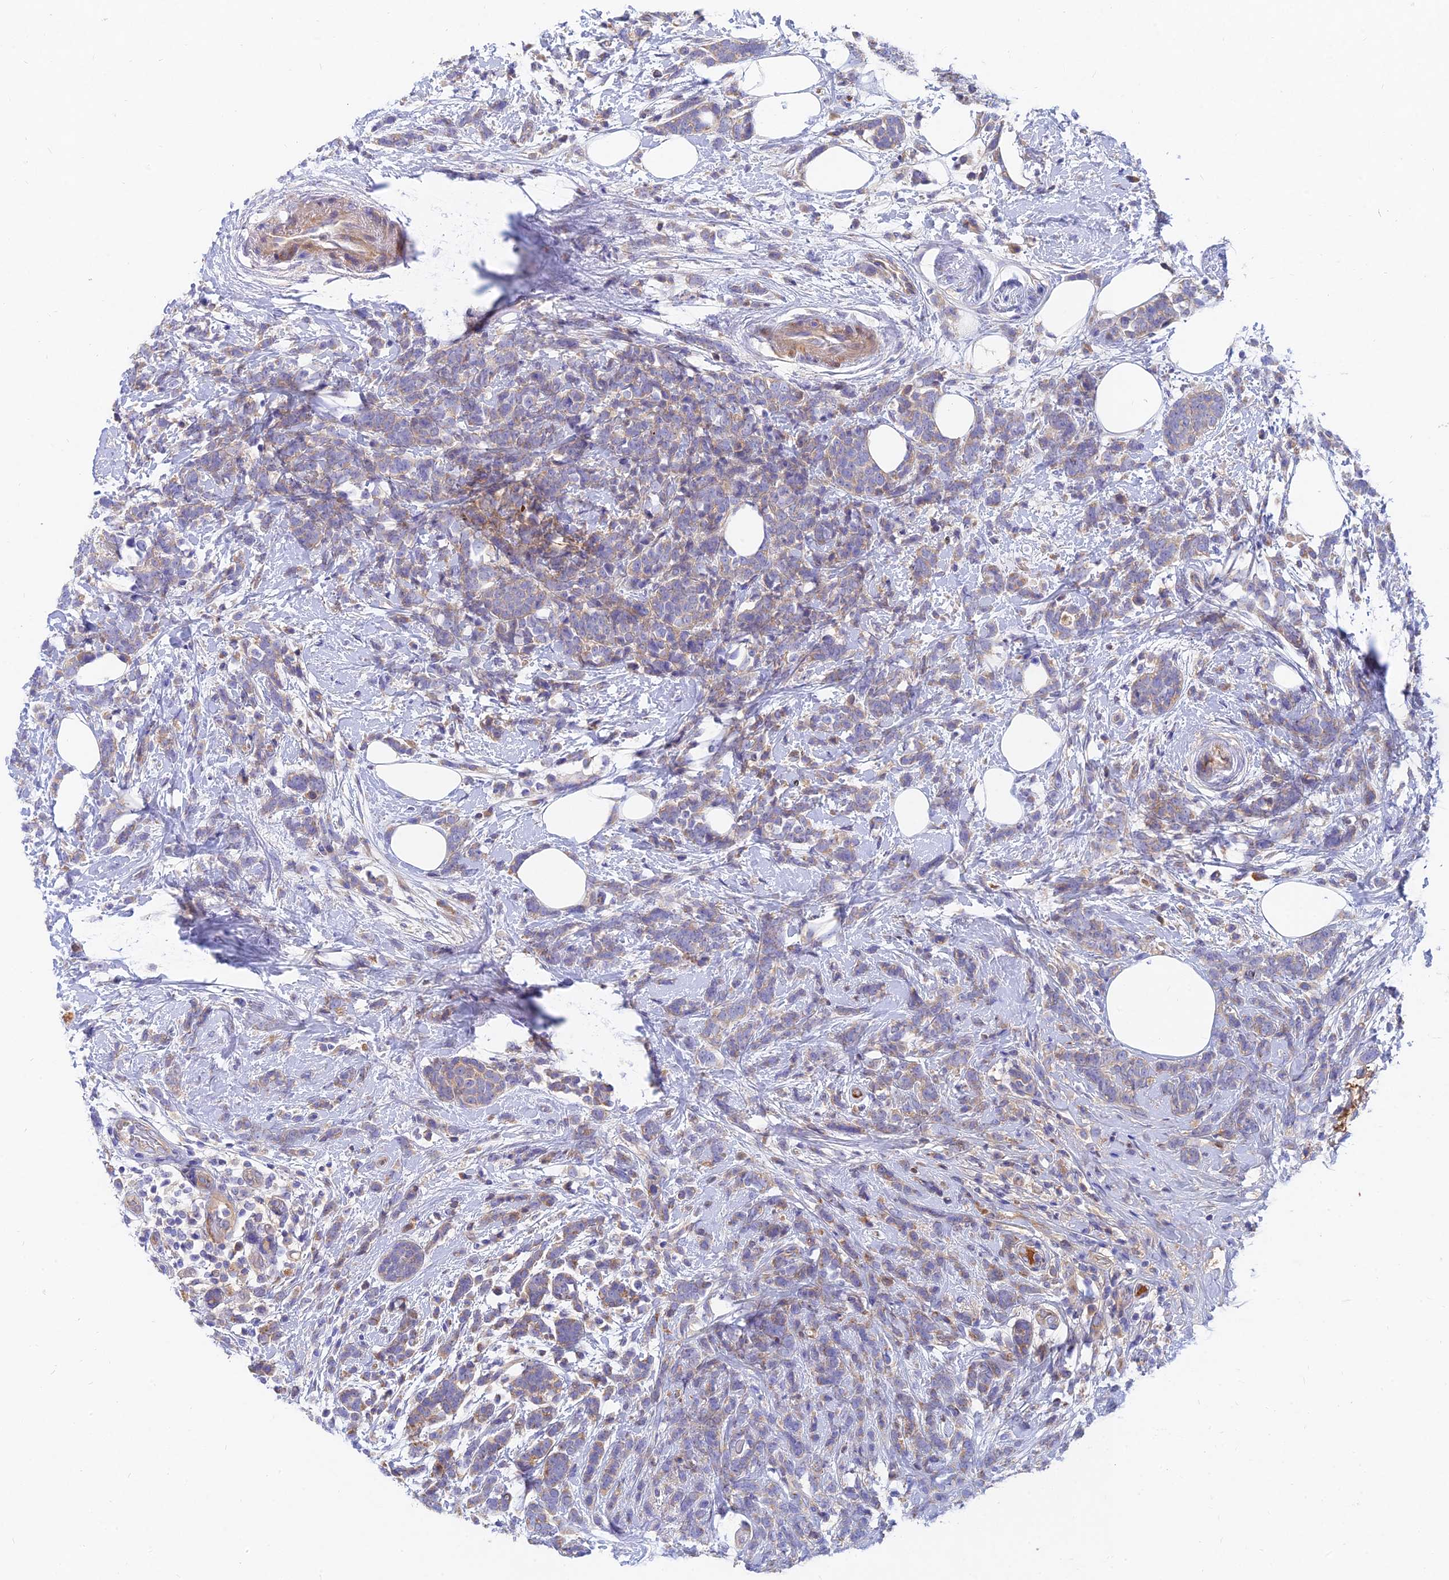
{"staining": {"intensity": "weak", "quantity": "<25%", "location": "cytoplasmic/membranous"}, "tissue": "breast cancer", "cell_type": "Tumor cells", "image_type": "cancer", "snomed": [{"axis": "morphology", "description": "Lobular carcinoma"}, {"axis": "topography", "description": "Breast"}], "caption": "This is an immunohistochemistry micrograph of human lobular carcinoma (breast). There is no positivity in tumor cells.", "gene": "MROH1", "patient": {"sex": "female", "age": 58}}